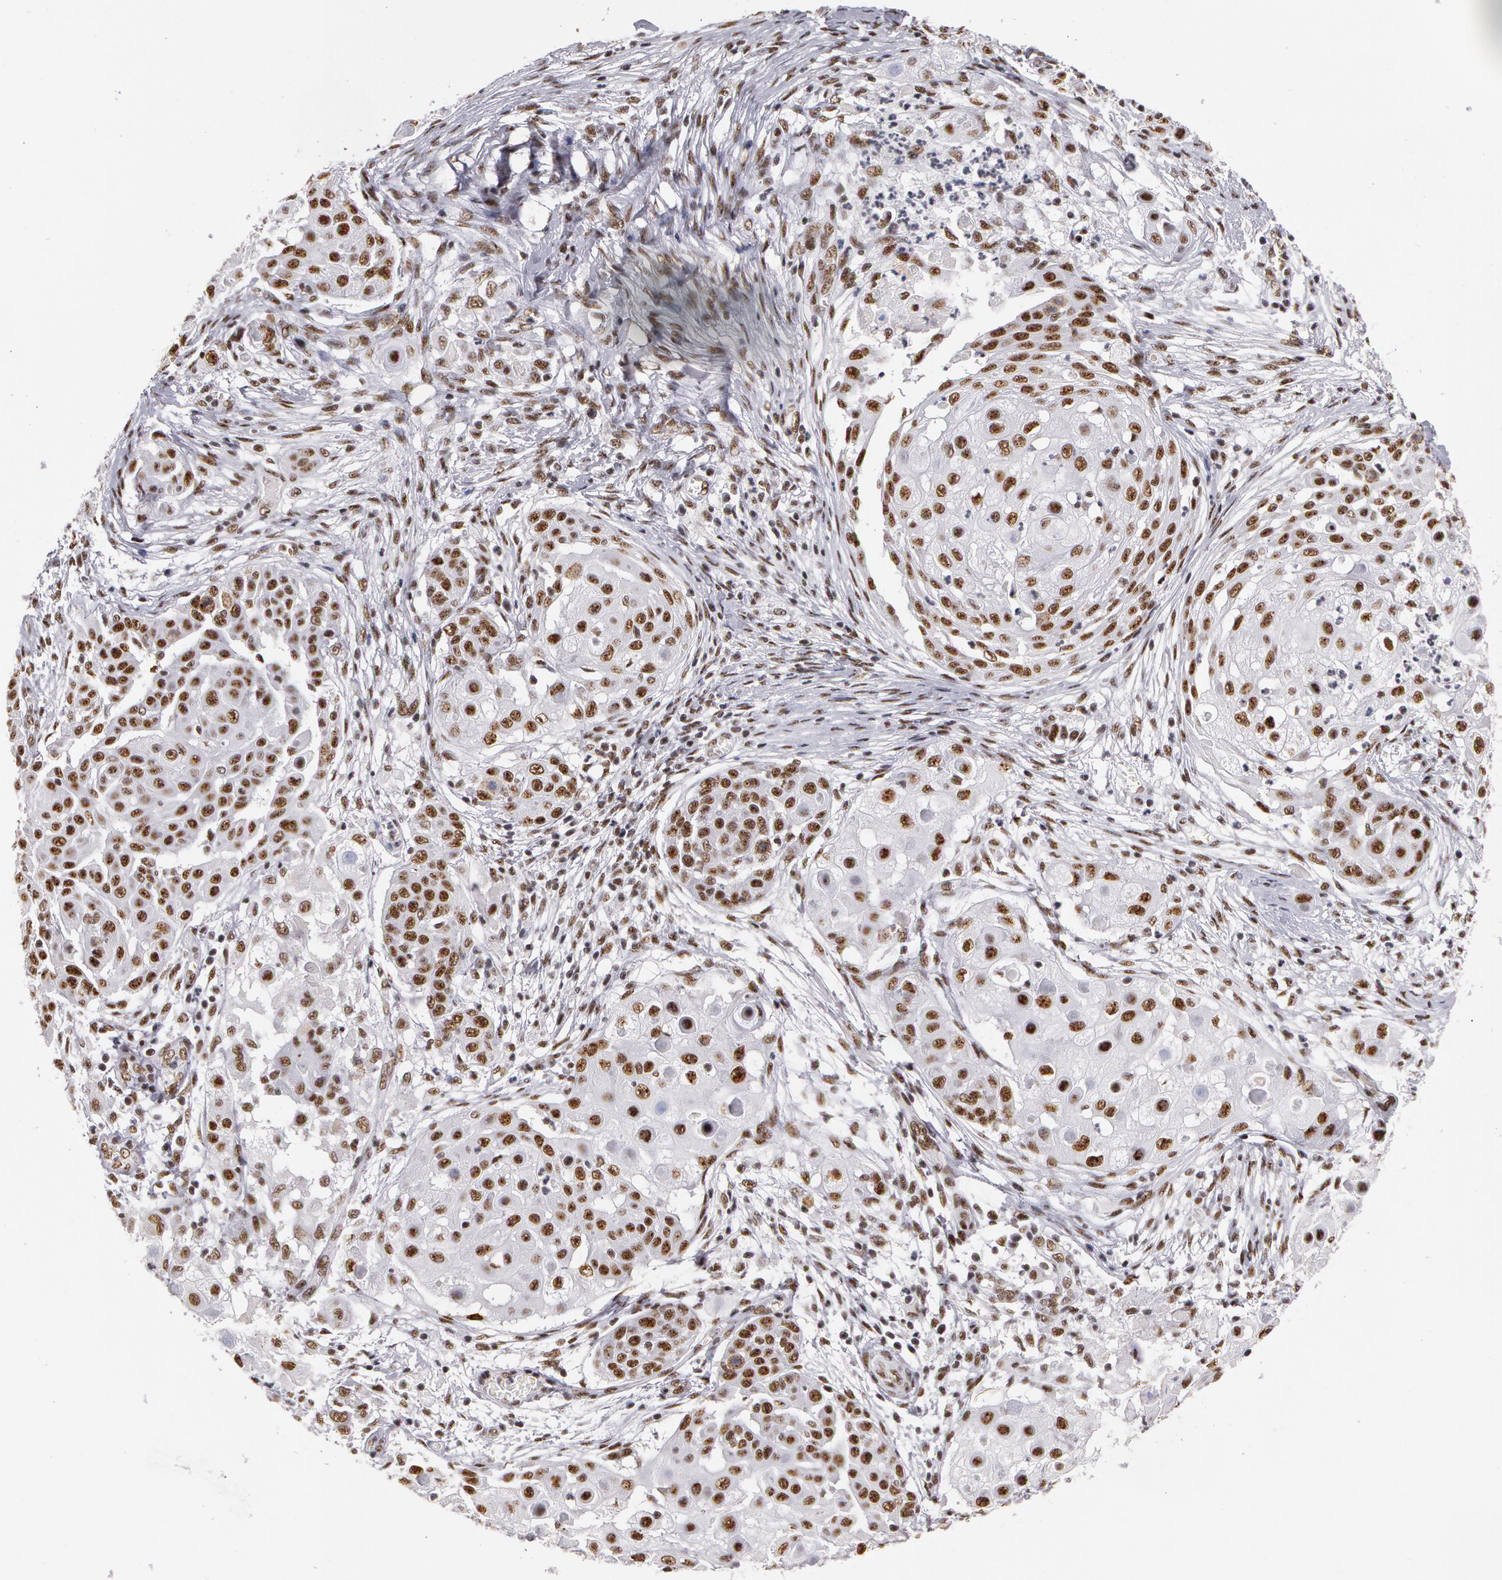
{"staining": {"intensity": "moderate", "quantity": ">75%", "location": "nuclear"}, "tissue": "skin cancer", "cell_type": "Tumor cells", "image_type": "cancer", "snomed": [{"axis": "morphology", "description": "Squamous cell carcinoma, NOS"}, {"axis": "topography", "description": "Skin"}], "caption": "Skin squamous cell carcinoma stained with a brown dye exhibits moderate nuclear positive expression in approximately >75% of tumor cells.", "gene": "PNN", "patient": {"sex": "female", "age": 57}}